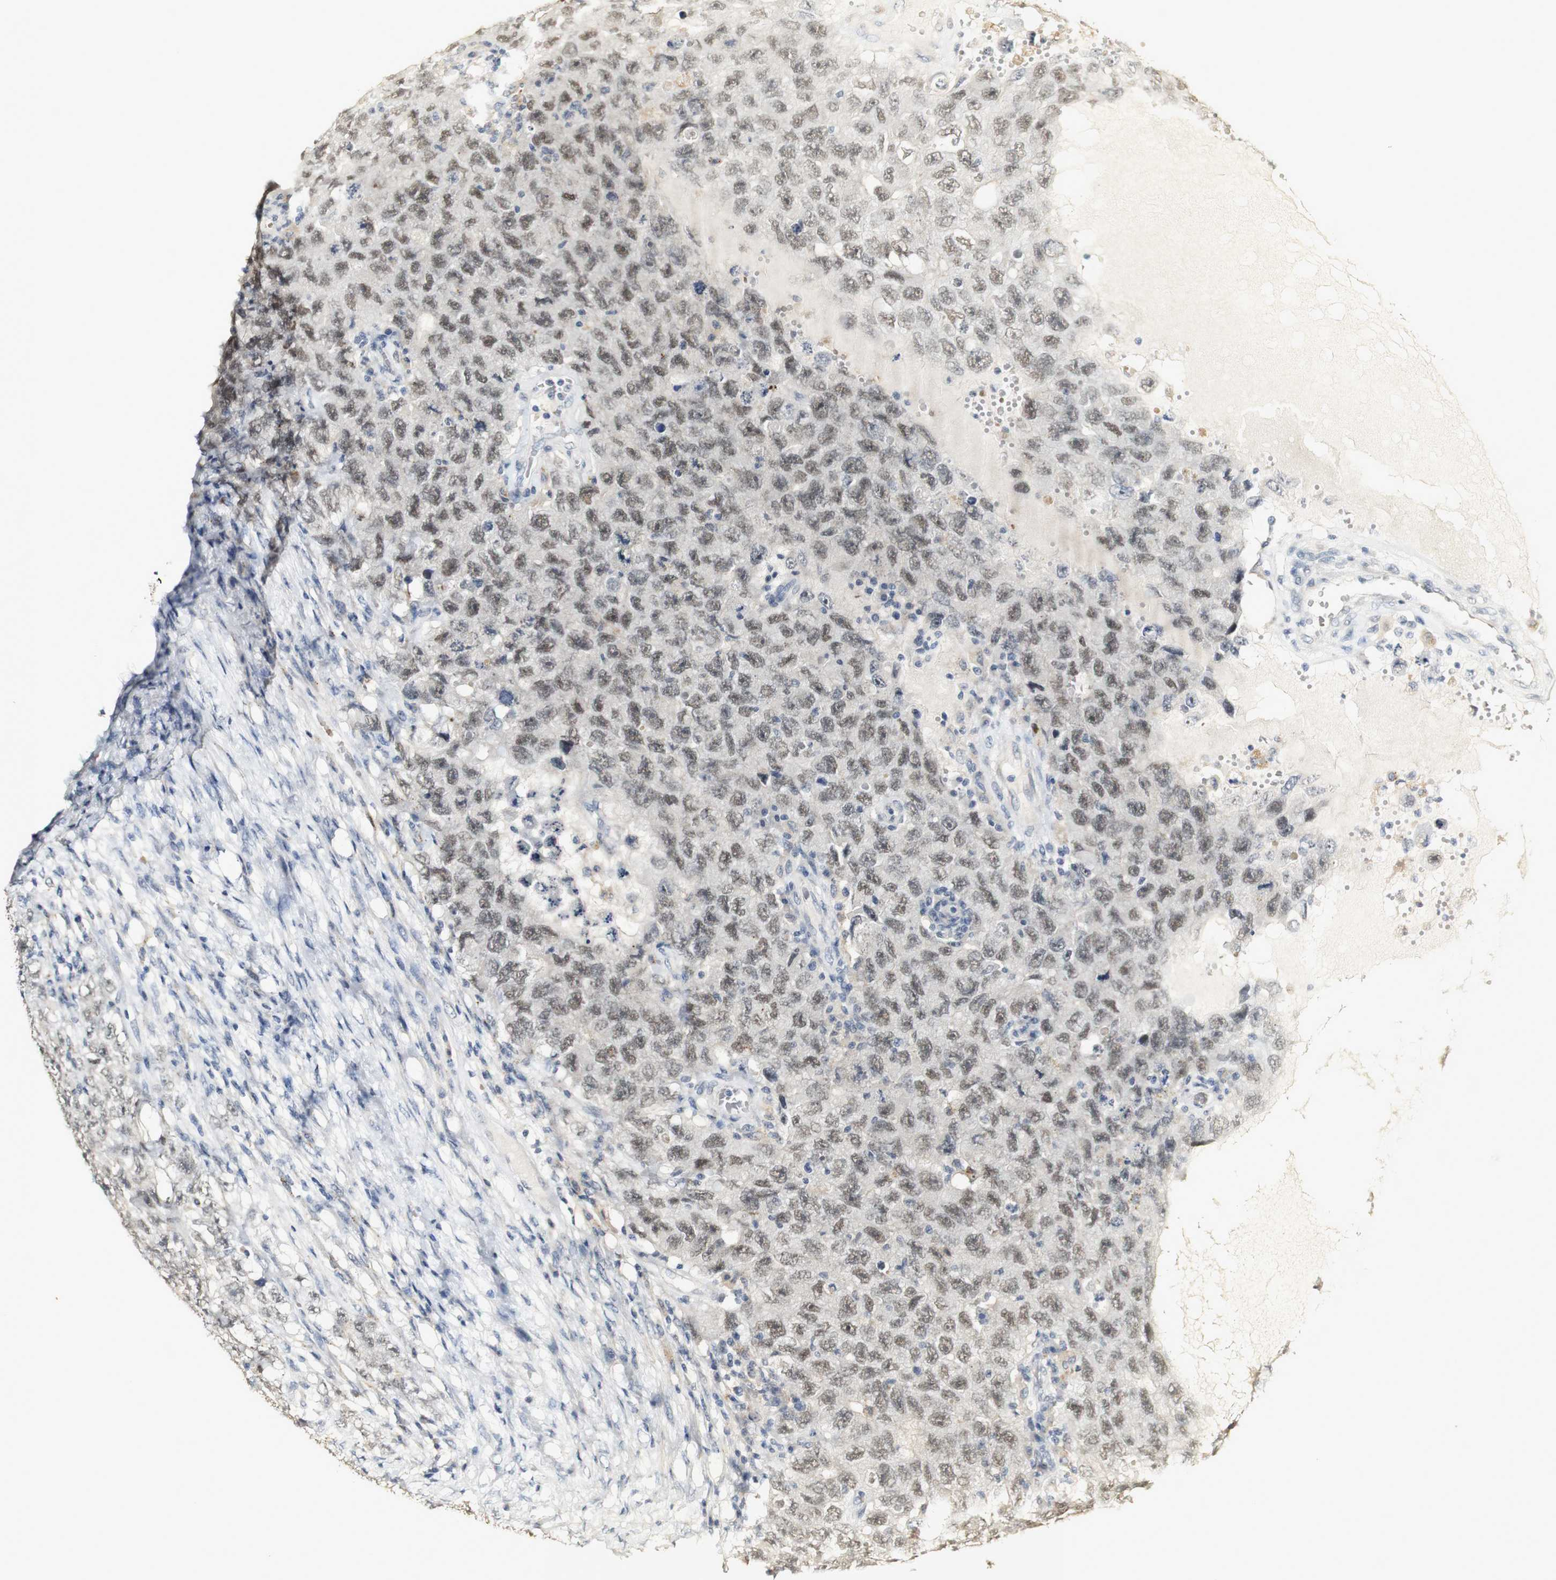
{"staining": {"intensity": "weak", "quantity": ">75%", "location": "nuclear"}, "tissue": "testis cancer", "cell_type": "Tumor cells", "image_type": "cancer", "snomed": [{"axis": "morphology", "description": "Carcinoma, Embryonal, NOS"}, {"axis": "topography", "description": "Testis"}], "caption": "Immunohistochemistry of testis cancer reveals low levels of weak nuclear expression in approximately >75% of tumor cells.", "gene": "SYT7", "patient": {"sex": "male", "age": 26}}